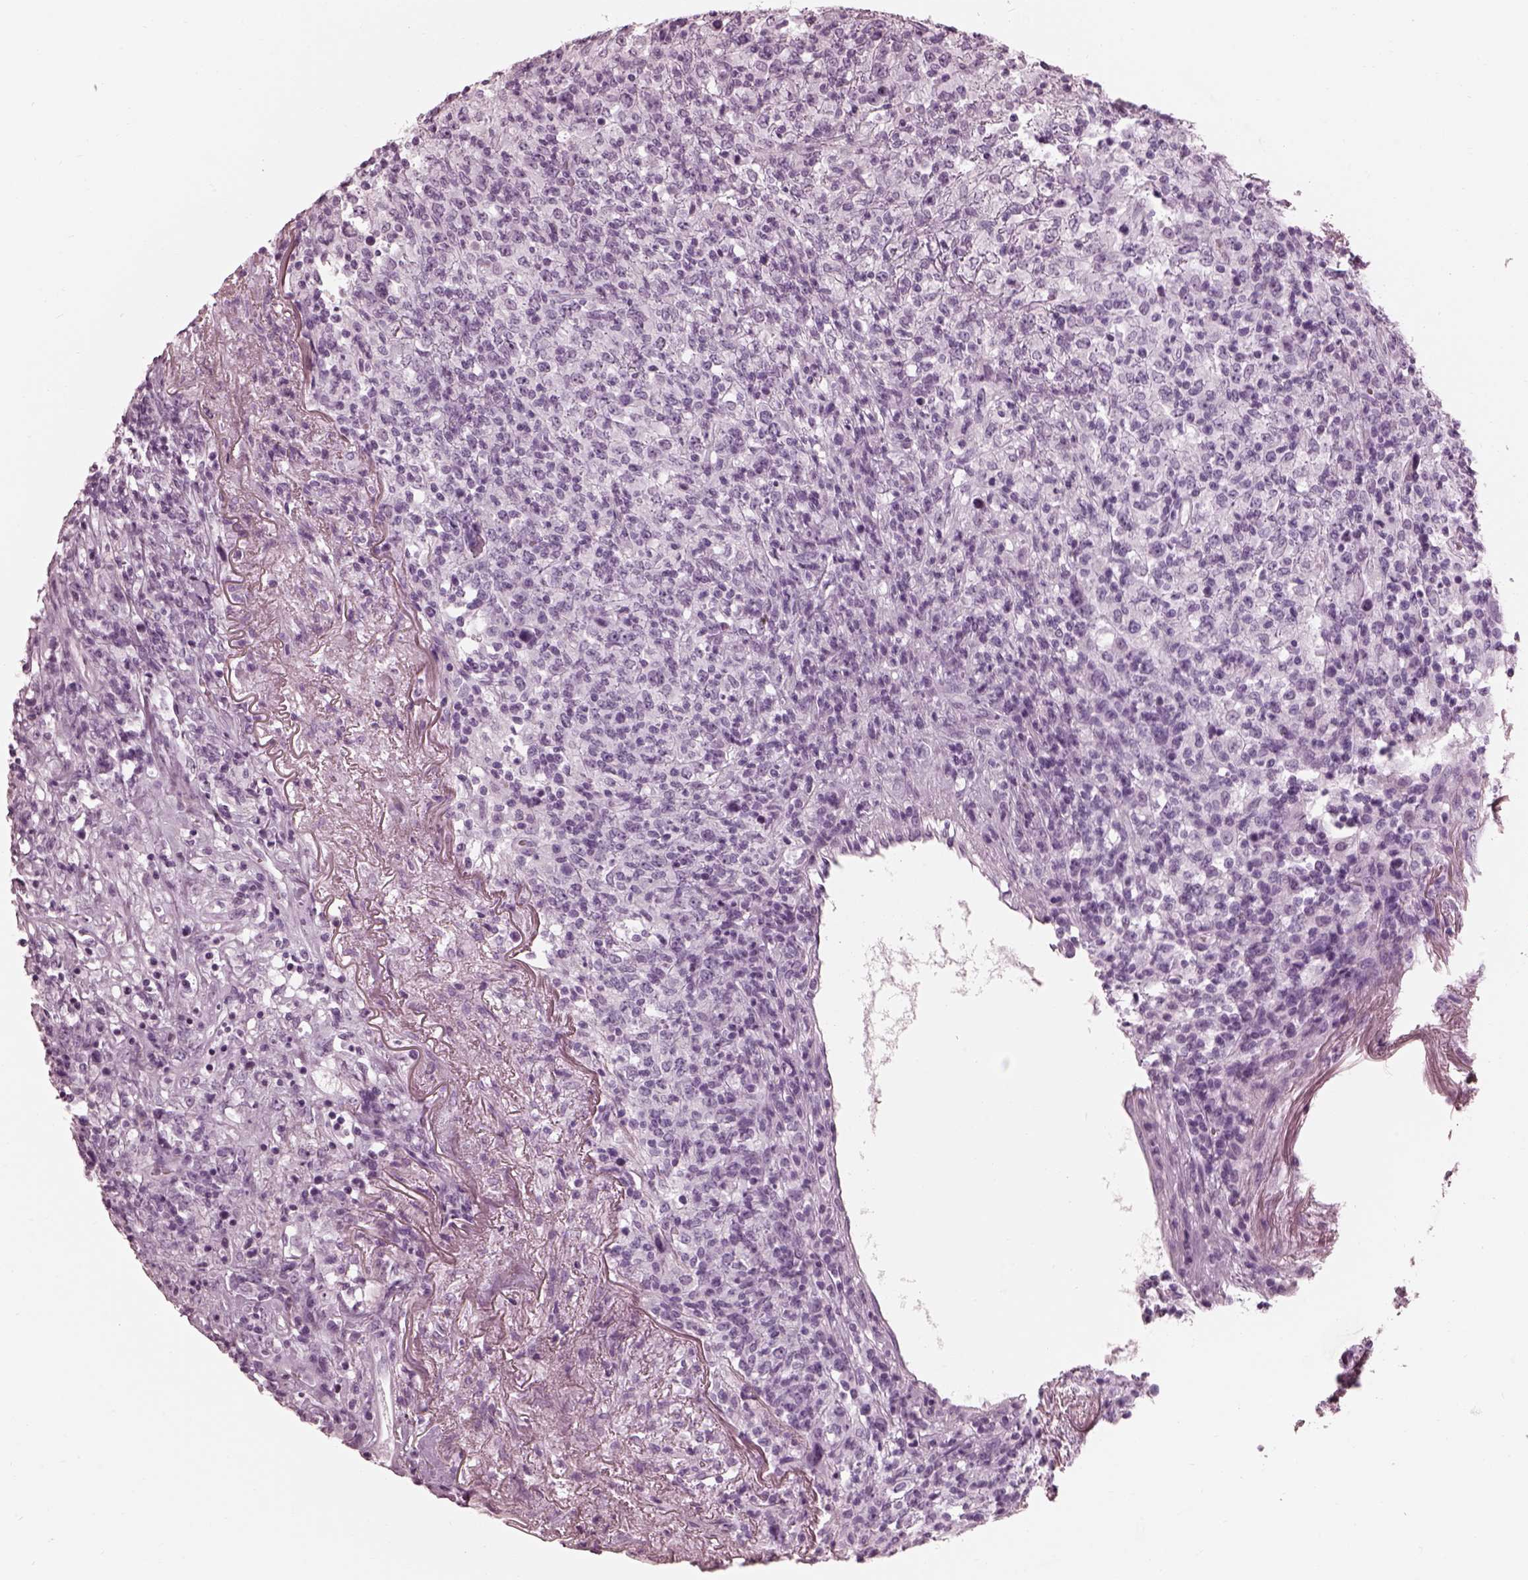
{"staining": {"intensity": "negative", "quantity": "none", "location": "none"}, "tissue": "lymphoma", "cell_type": "Tumor cells", "image_type": "cancer", "snomed": [{"axis": "morphology", "description": "Malignant lymphoma, non-Hodgkin's type, High grade"}, {"axis": "topography", "description": "Lung"}], "caption": "An image of human malignant lymphoma, non-Hodgkin's type (high-grade) is negative for staining in tumor cells. (DAB immunohistochemistry with hematoxylin counter stain).", "gene": "TCHHL1", "patient": {"sex": "male", "age": 79}}